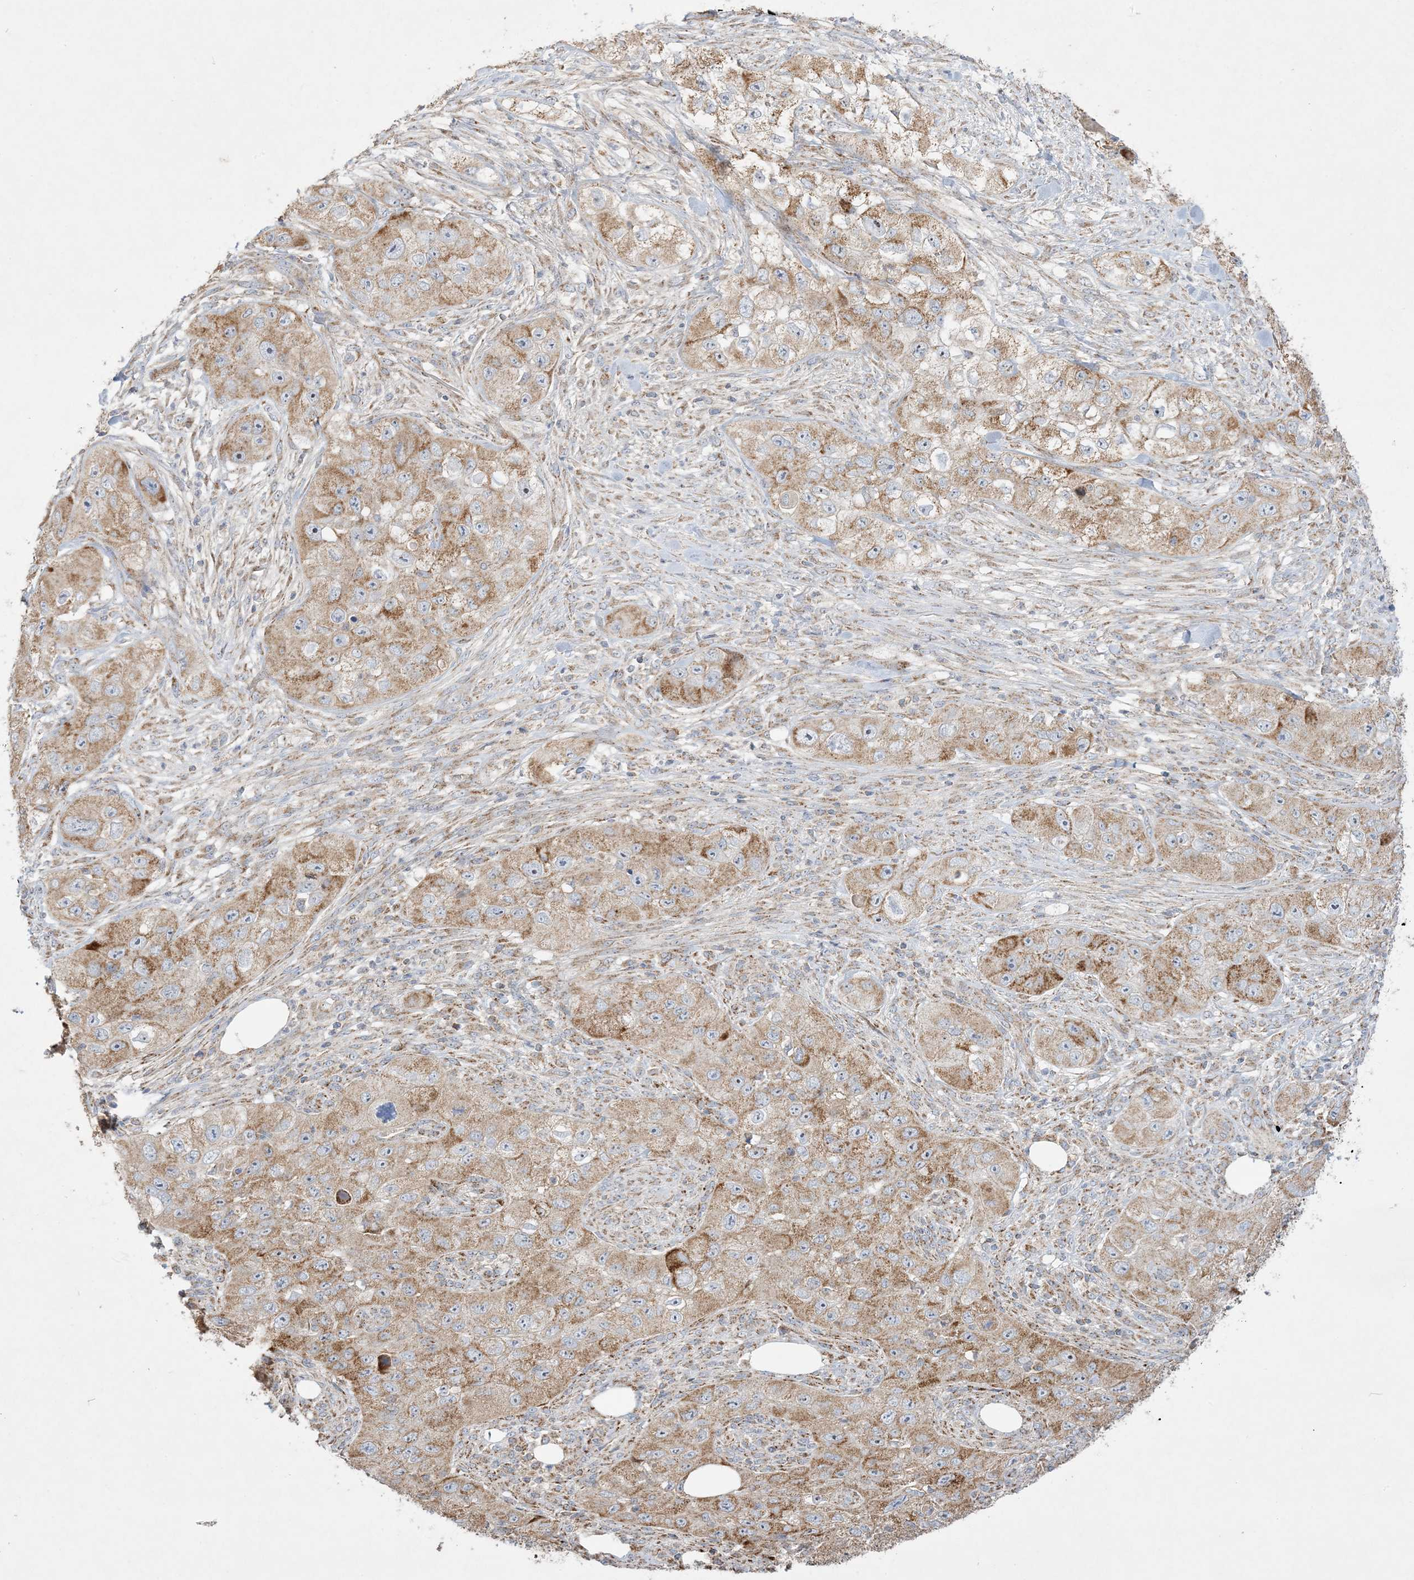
{"staining": {"intensity": "moderate", "quantity": ">75%", "location": "cytoplasmic/membranous"}, "tissue": "skin cancer", "cell_type": "Tumor cells", "image_type": "cancer", "snomed": [{"axis": "morphology", "description": "Squamous cell carcinoma, NOS"}, {"axis": "topography", "description": "Skin"}, {"axis": "topography", "description": "Subcutis"}], "caption": "Skin cancer stained for a protein (brown) shows moderate cytoplasmic/membranous positive staining in about >75% of tumor cells.", "gene": "NDUFAF3", "patient": {"sex": "male", "age": 73}}